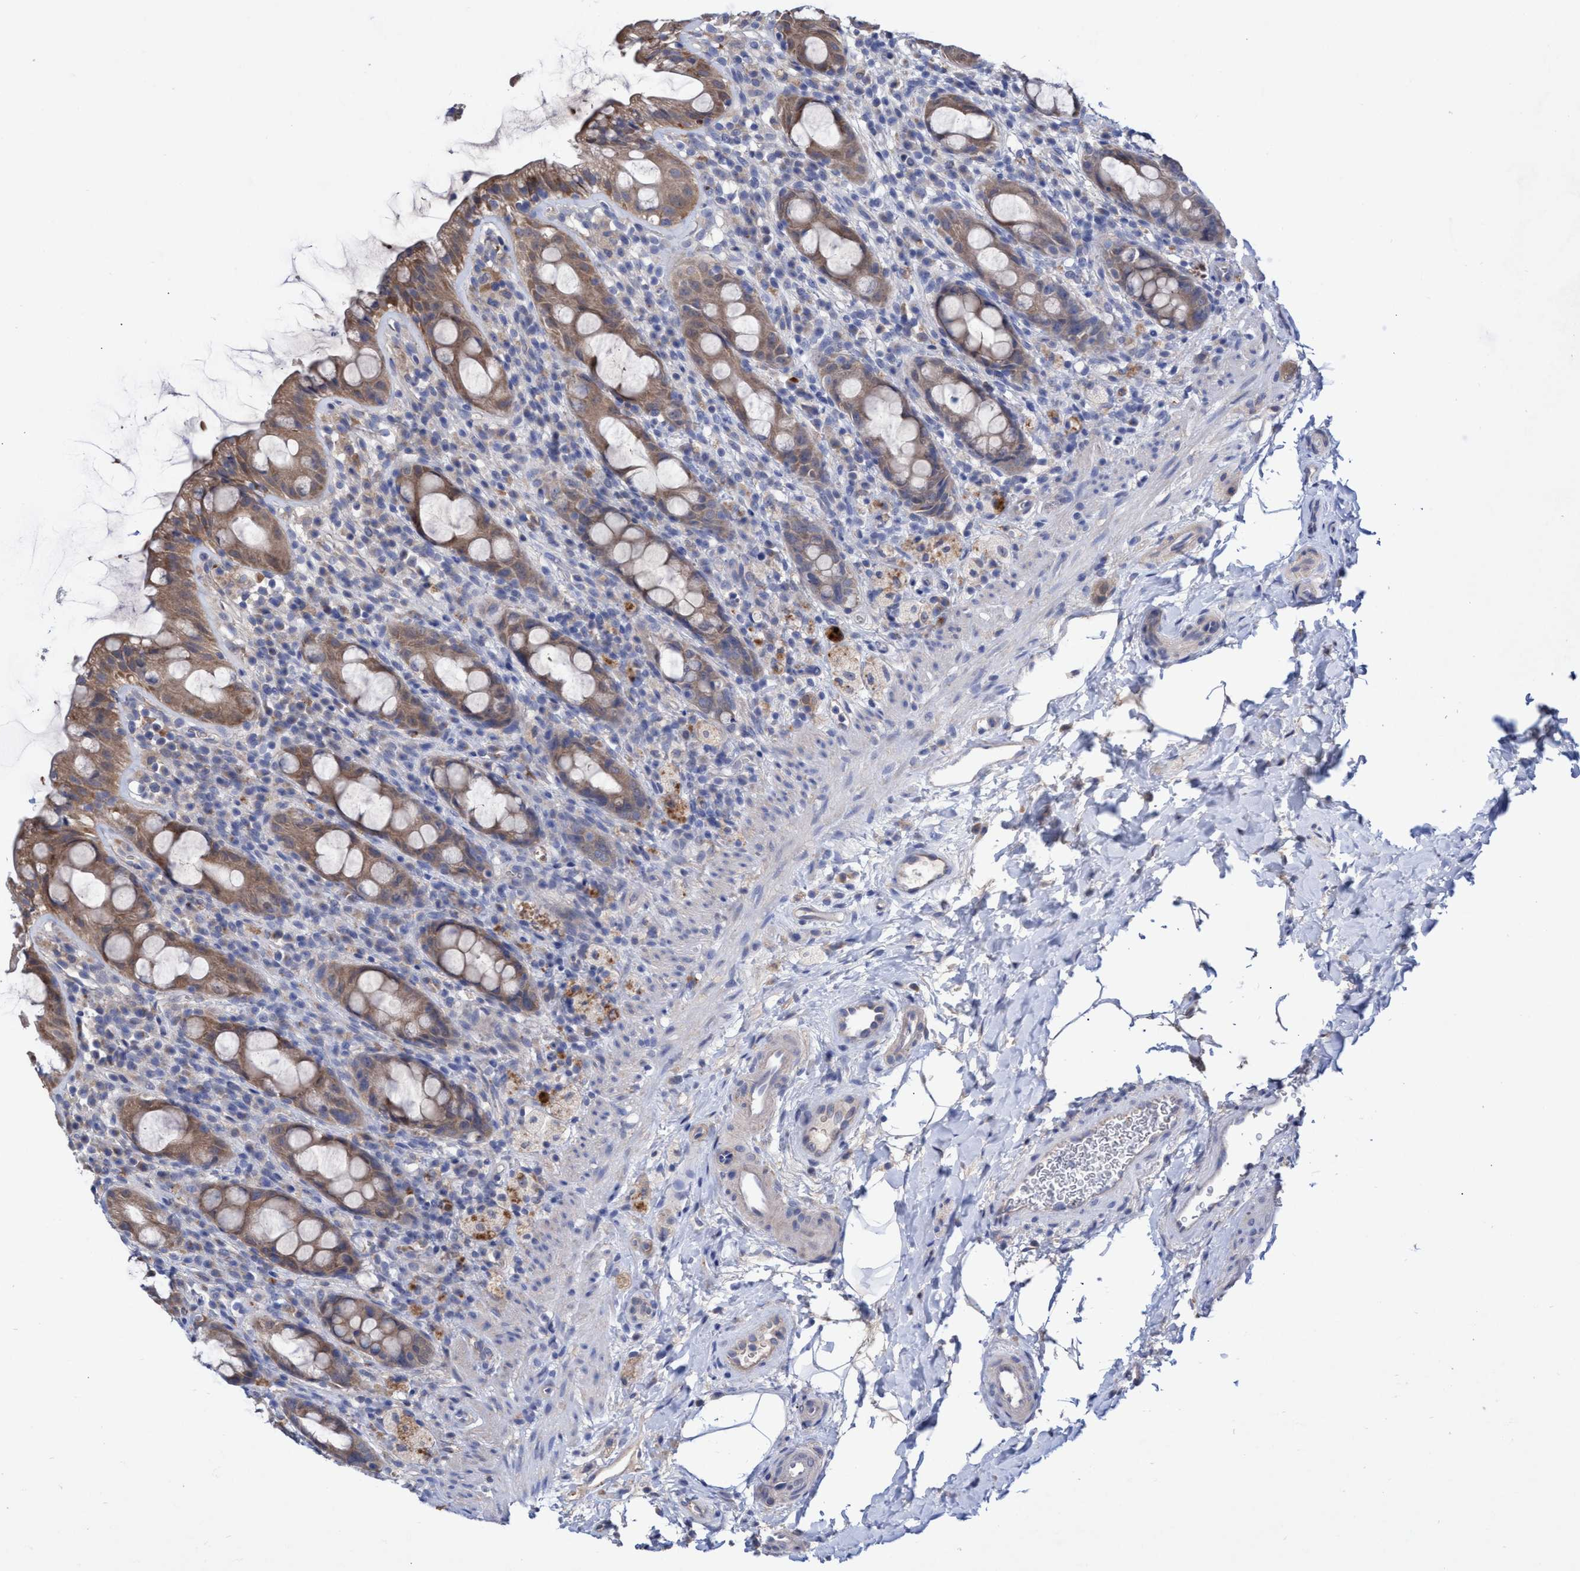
{"staining": {"intensity": "moderate", "quantity": ">75%", "location": "cytoplasmic/membranous"}, "tissue": "rectum", "cell_type": "Glandular cells", "image_type": "normal", "snomed": [{"axis": "morphology", "description": "Normal tissue, NOS"}, {"axis": "topography", "description": "Rectum"}], "caption": "A brown stain shows moderate cytoplasmic/membranous positivity of a protein in glandular cells of benign human rectum.", "gene": "SVEP1", "patient": {"sex": "male", "age": 44}}